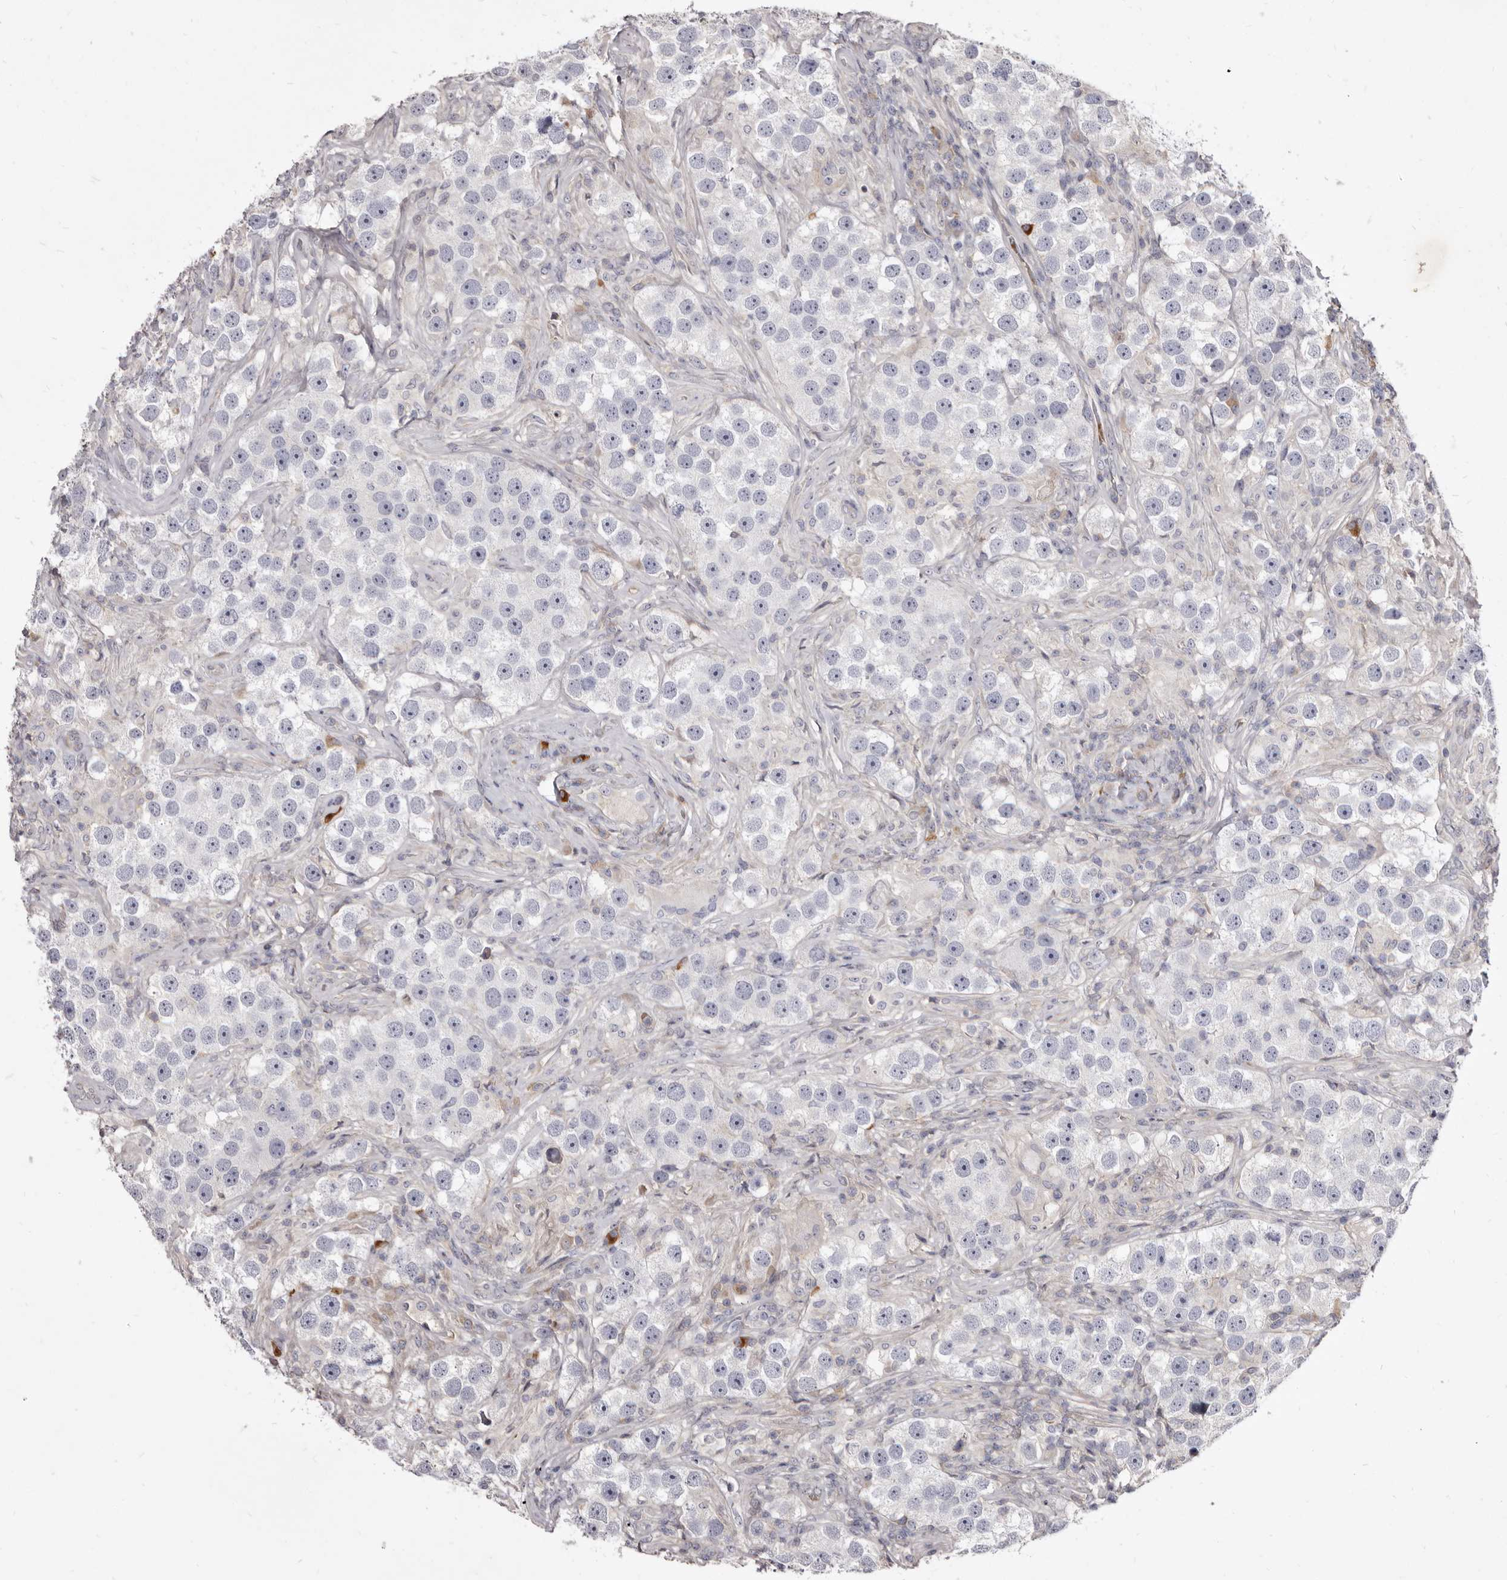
{"staining": {"intensity": "negative", "quantity": "none", "location": "none"}, "tissue": "testis cancer", "cell_type": "Tumor cells", "image_type": "cancer", "snomed": [{"axis": "morphology", "description": "Seminoma, NOS"}, {"axis": "topography", "description": "Testis"}], "caption": "The immunohistochemistry micrograph has no significant expression in tumor cells of testis cancer (seminoma) tissue. (DAB IHC visualized using brightfield microscopy, high magnification).", "gene": "FAS", "patient": {"sex": "male", "age": 49}}